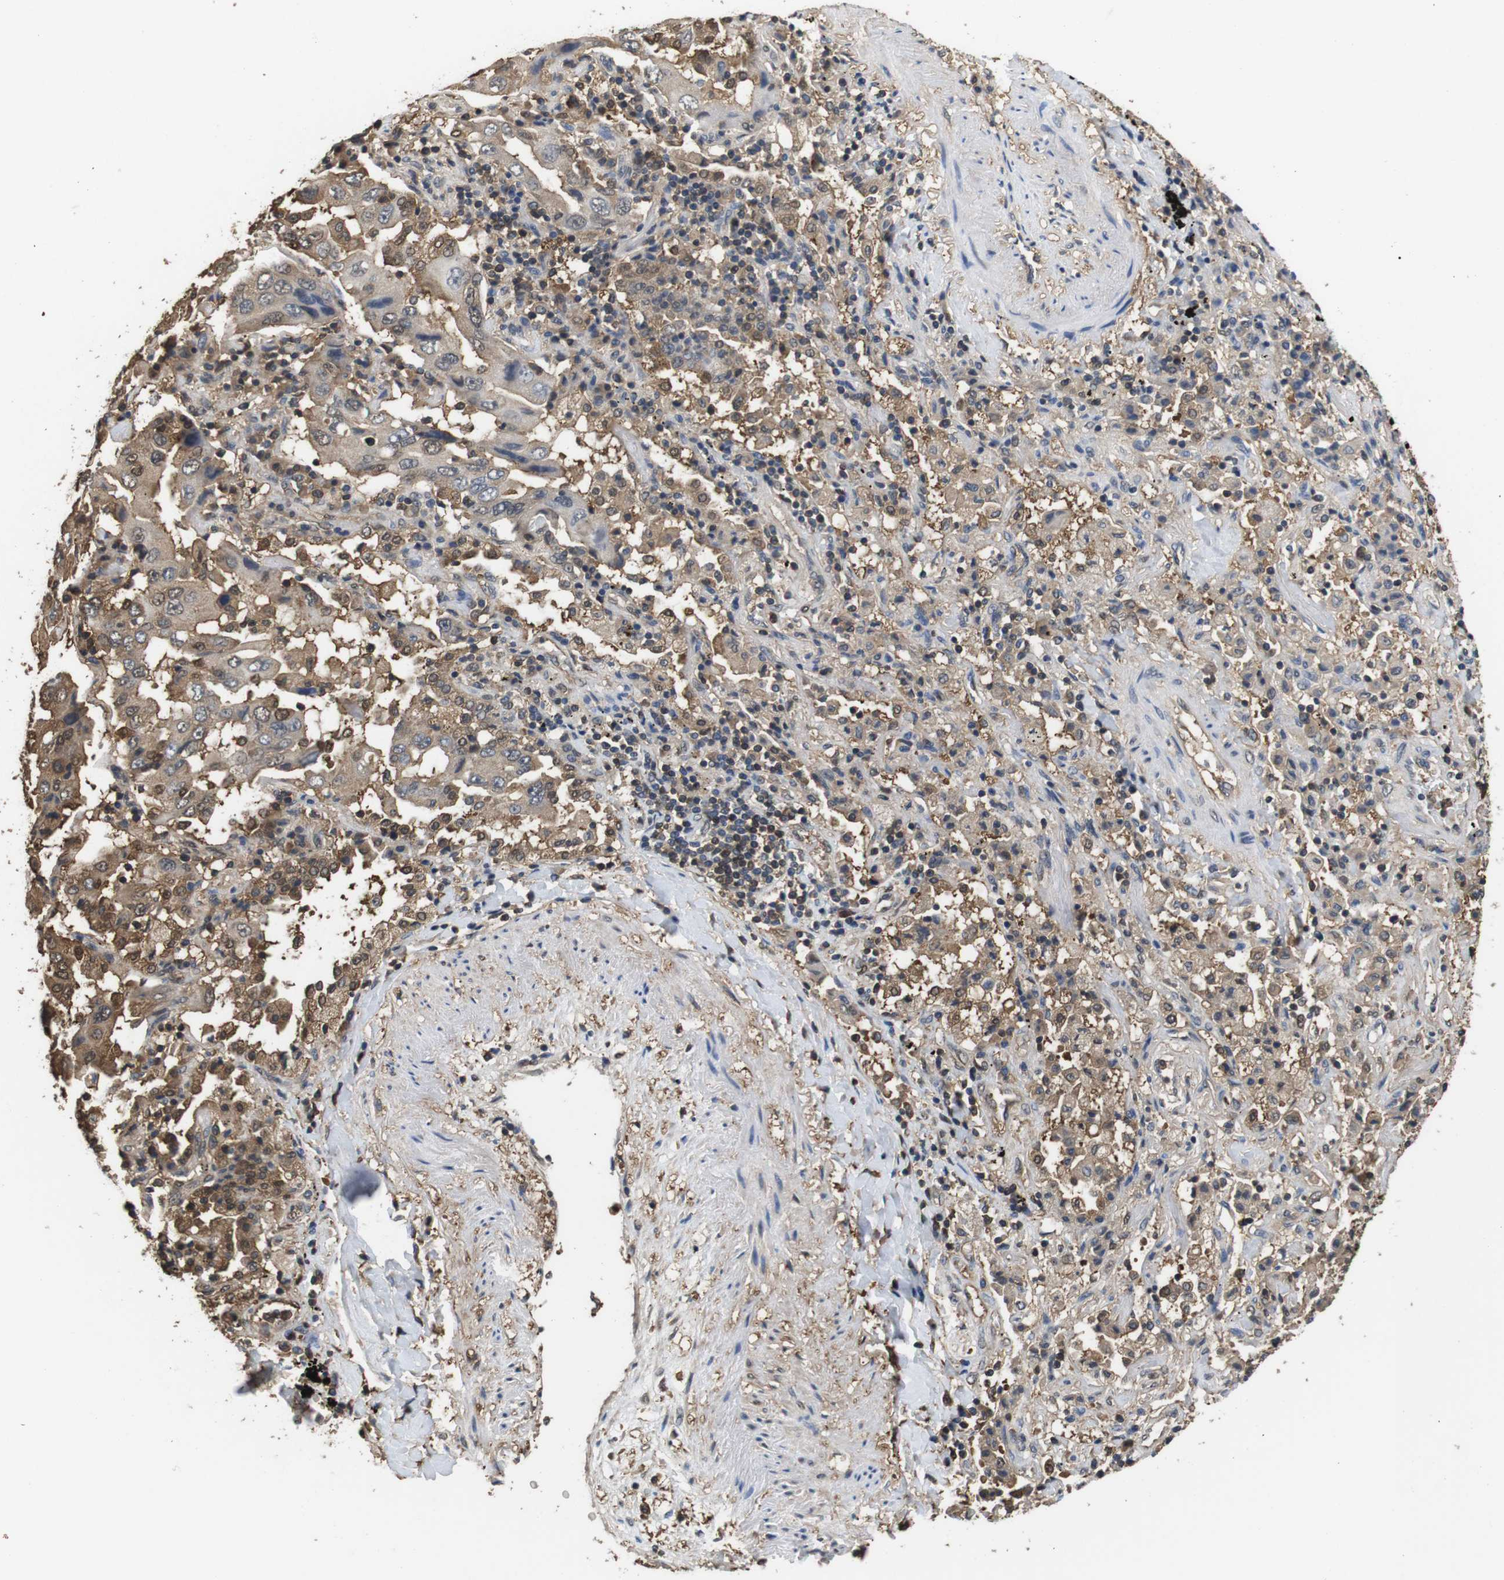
{"staining": {"intensity": "weak", "quantity": ">75%", "location": "cytoplasmic/membranous,nuclear"}, "tissue": "lung cancer", "cell_type": "Tumor cells", "image_type": "cancer", "snomed": [{"axis": "morphology", "description": "Adenocarcinoma, NOS"}, {"axis": "topography", "description": "Lung"}], "caption": "Lung cancer (adenocarcinoma) tissue exhibits weak cytoplasmic/membranous and nuclear staining in about >75% of tumor cells, visualized by immunohistochemistry.", "gene": "LDHA", "patient": {"sex": "female", "age": 65}}